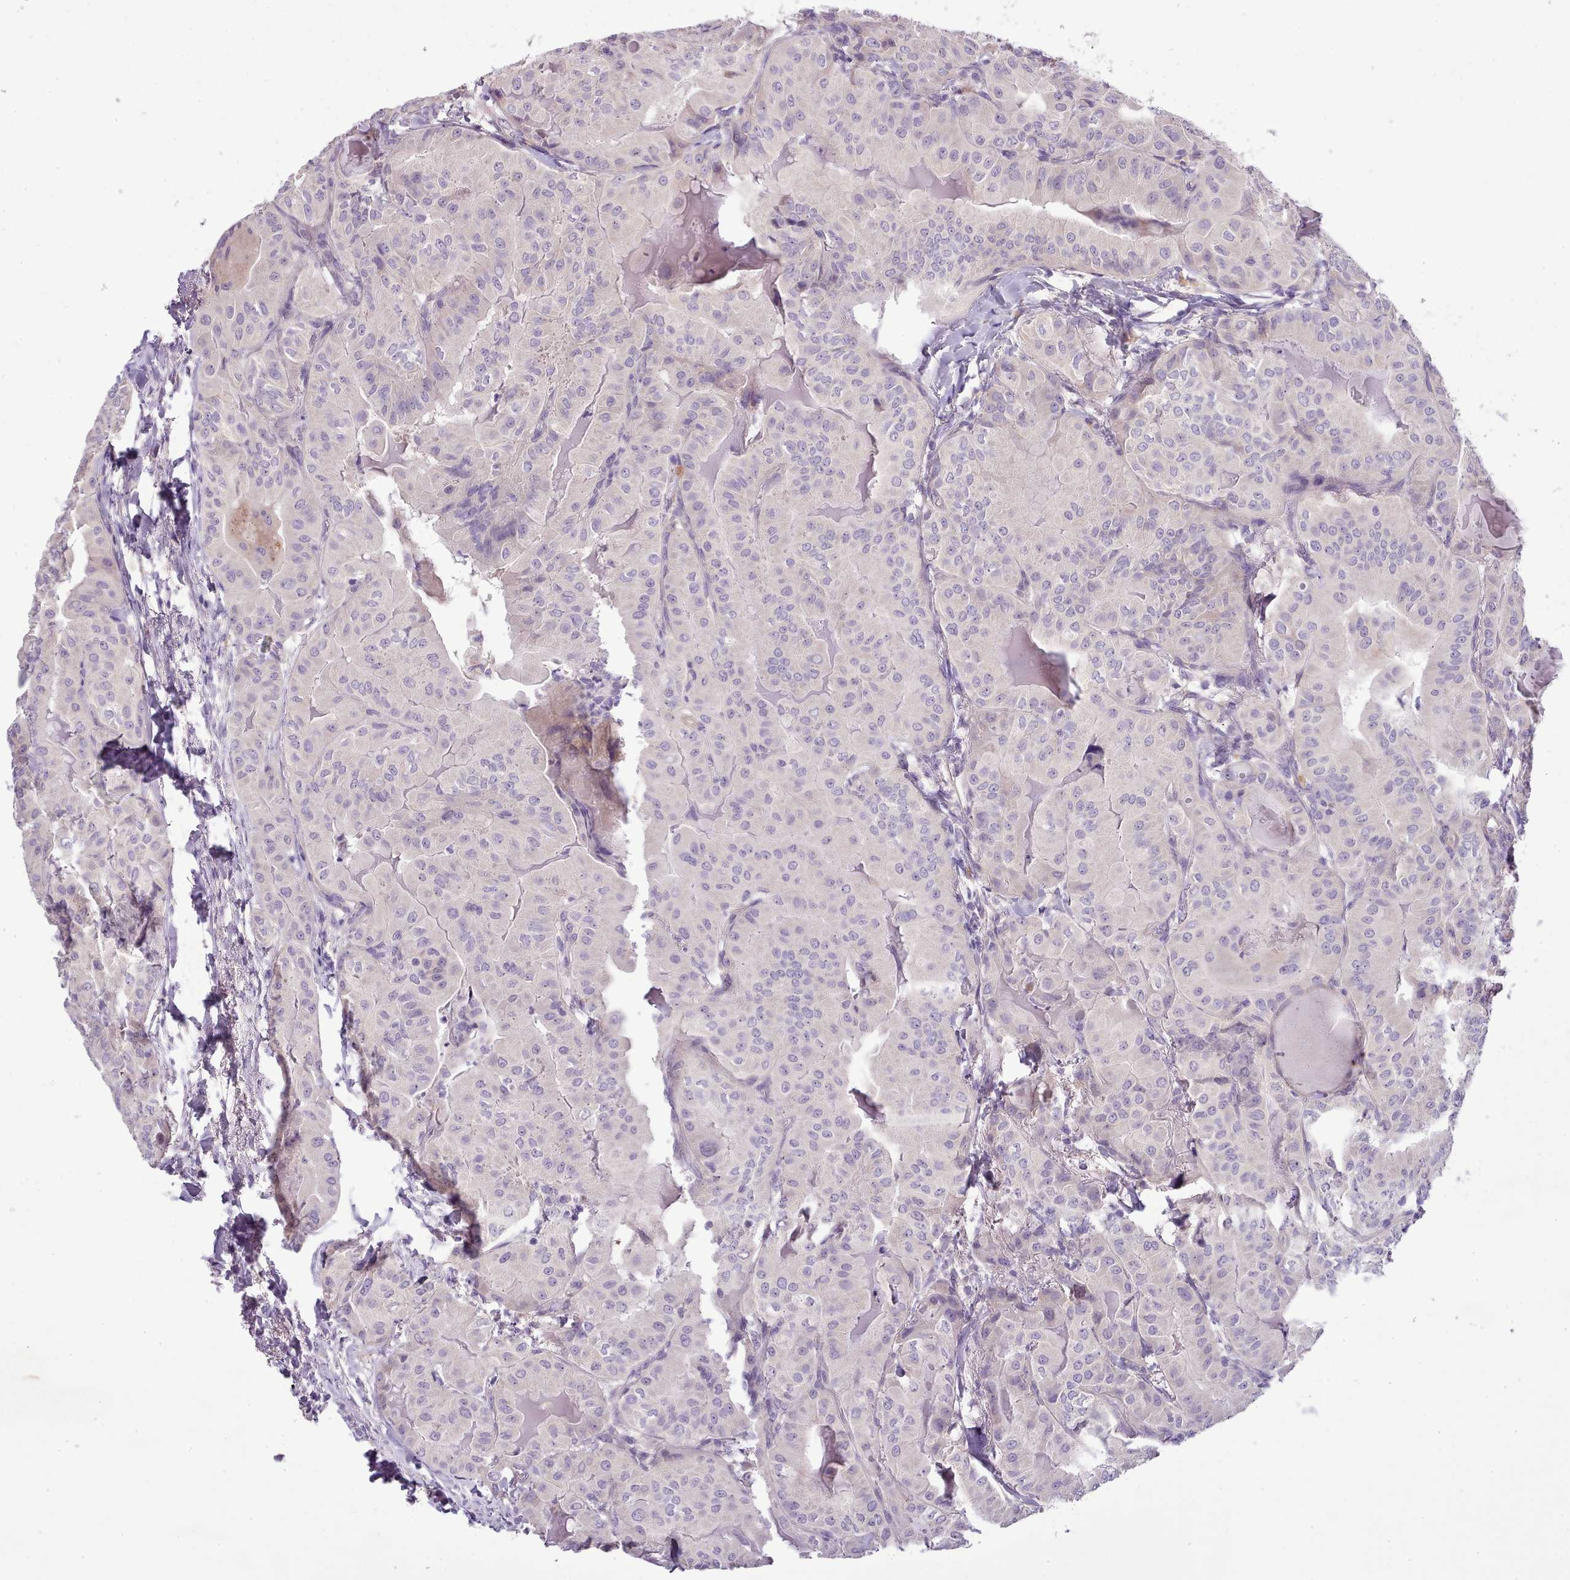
{"staining": {"intensity": "negative", "quantity": "none", "location": "none"}, "tissue": "thyroid cancer", "cell_type": "Tumor cells", "image_type": "cancer", "snomed": [{"axis": "morphology", "description": "Papillary adenocarcinoma, NOS"}, {"axis": "topography", "description": "Thyroid gland"}], "caption": "A high-resolution histopathology image shows immunohistochemistry (IHC) staining of thyroid cancer (papillary adenocarcinoma), which reveals no significant expression in tumor cells.", "gene": "SETX", "patient": {"sex": "female", "age": 68}}